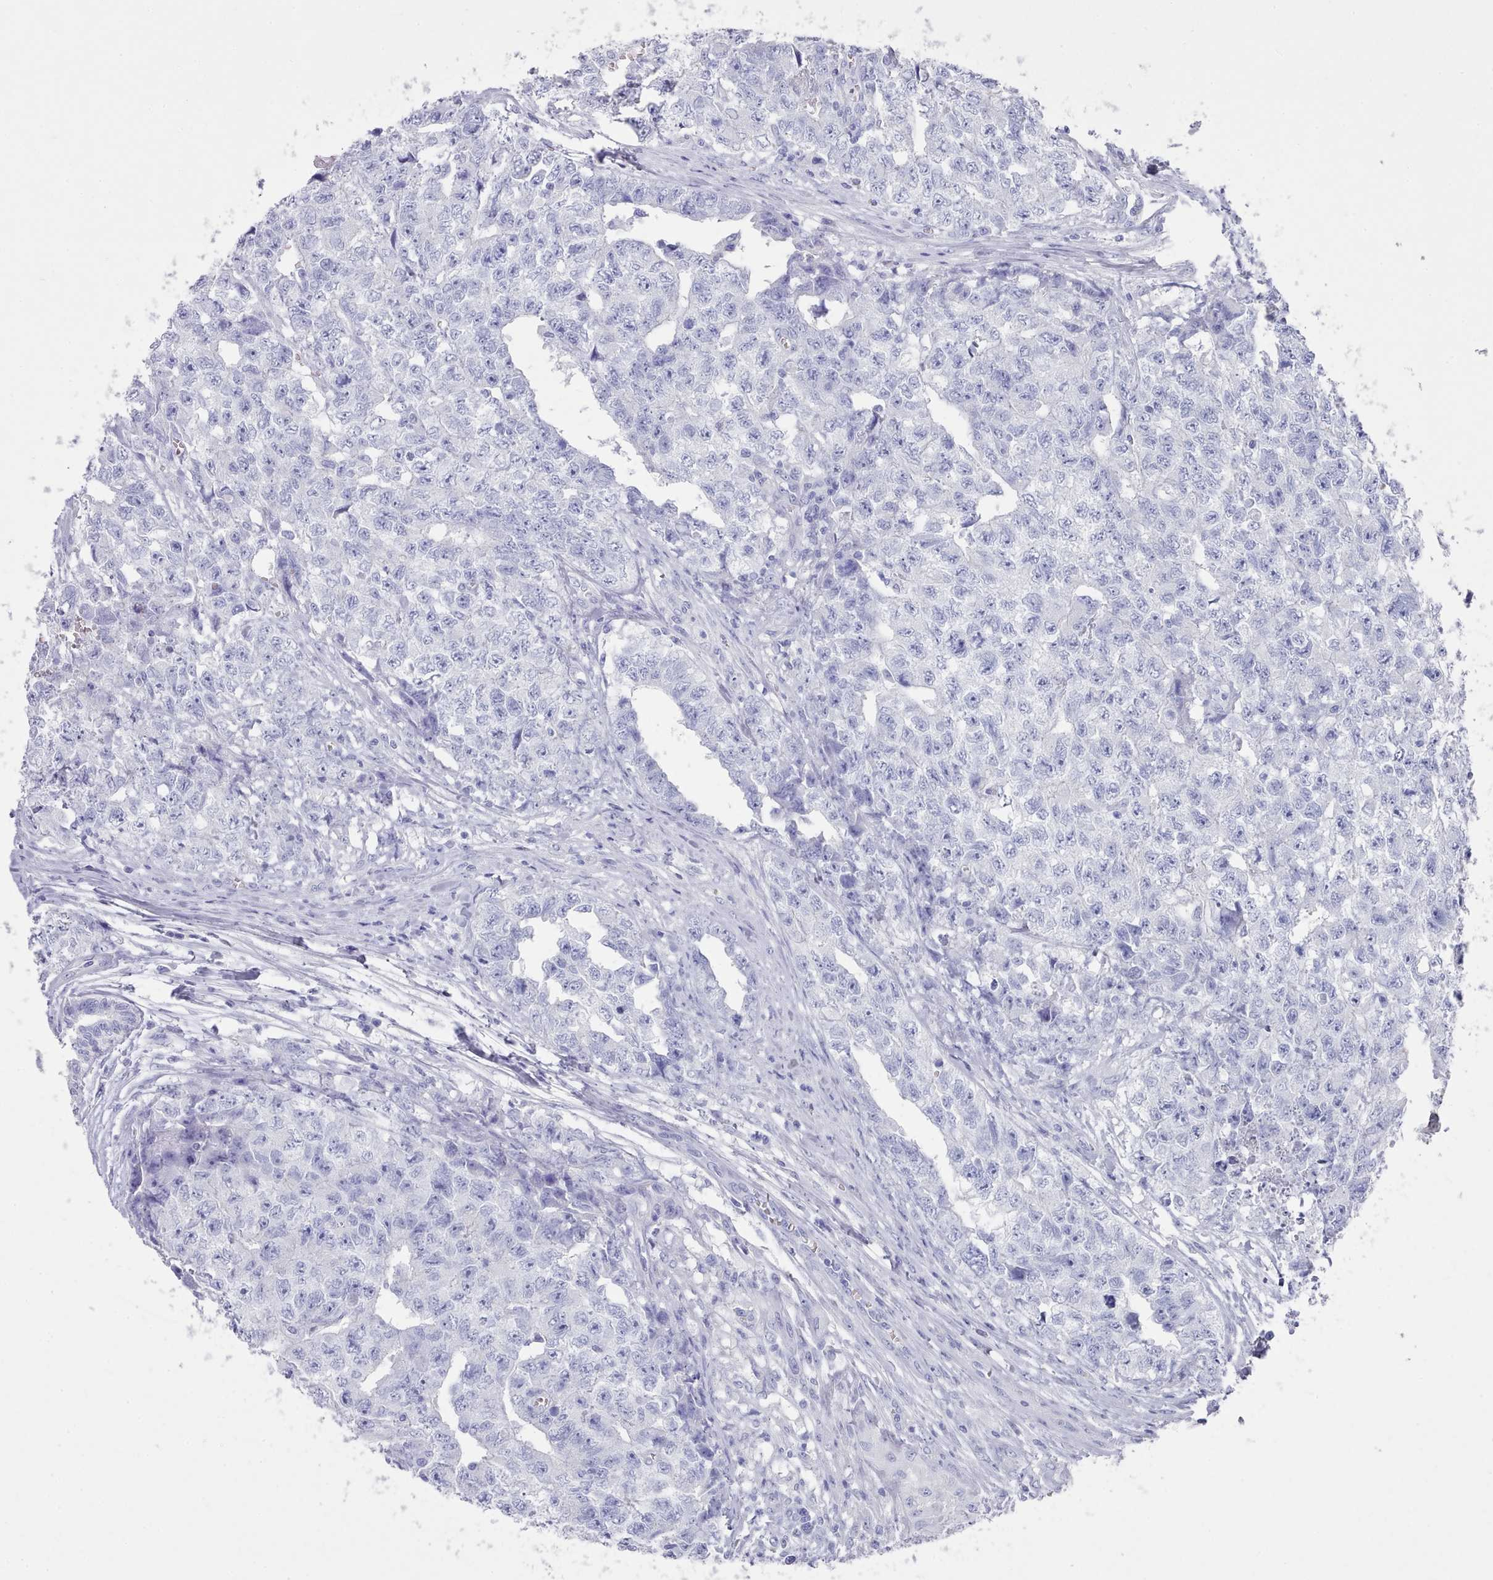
{"staining": {"intensity": "negative", "quantity": "none", "location": "none"}, "tissue": "testis cancer", "cell_type": "Tumor cells", "image_type": "cancer", "snomed": [{"axis": "morphology", "description": "Carcinoma, Embryonal, NOS"}, {"axis": "topography", "description": "Testis"}], "caption": "The micrograph exhibits no significant positivity in tumor cells of testis embryonal carcinoma.", "gene": "LRRC37A", "patient": {"sex": "male", "age": 31}}